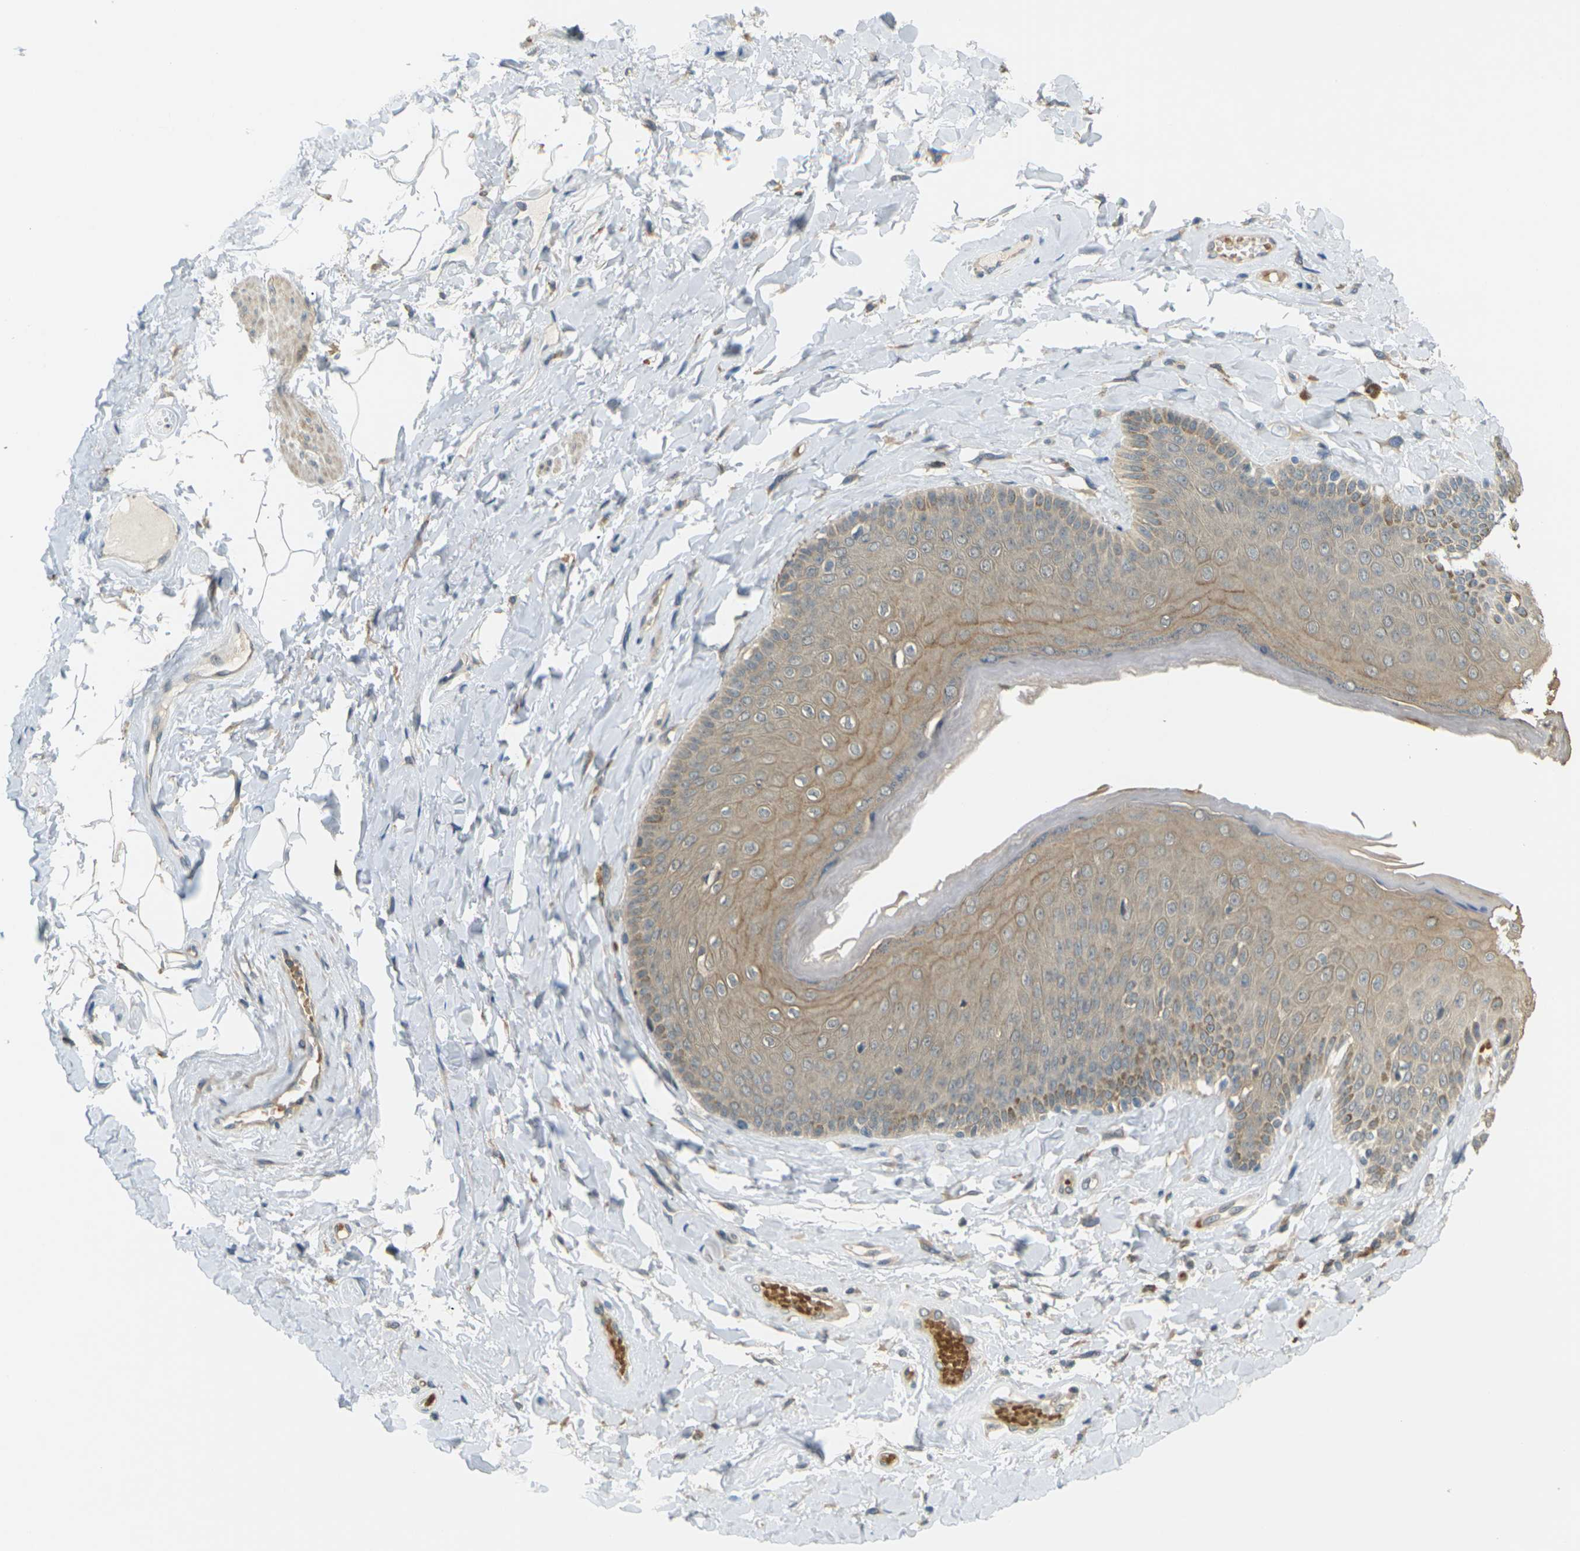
{"staining": {"intensity": "moderate", "quantity": ">75%", "location": "cytoplasmic/membranous"}, "tissue": "skin", "cell_type": "Epidermal cells", "image_type": "normal", "snomed": [{"axis": "morphology", "description": "Normal tissue, NOS"}, {"axis": "topography", "description": "Anal"}], "caption": "Unremarkable skin was stained to show a protein in brown. There is medium levels of moderate cytoplasmic/membranous staining in approximately >75% of epidermal cells.", "gene": "SOCS6", "patient": {"sex": "male", "age": 69}}